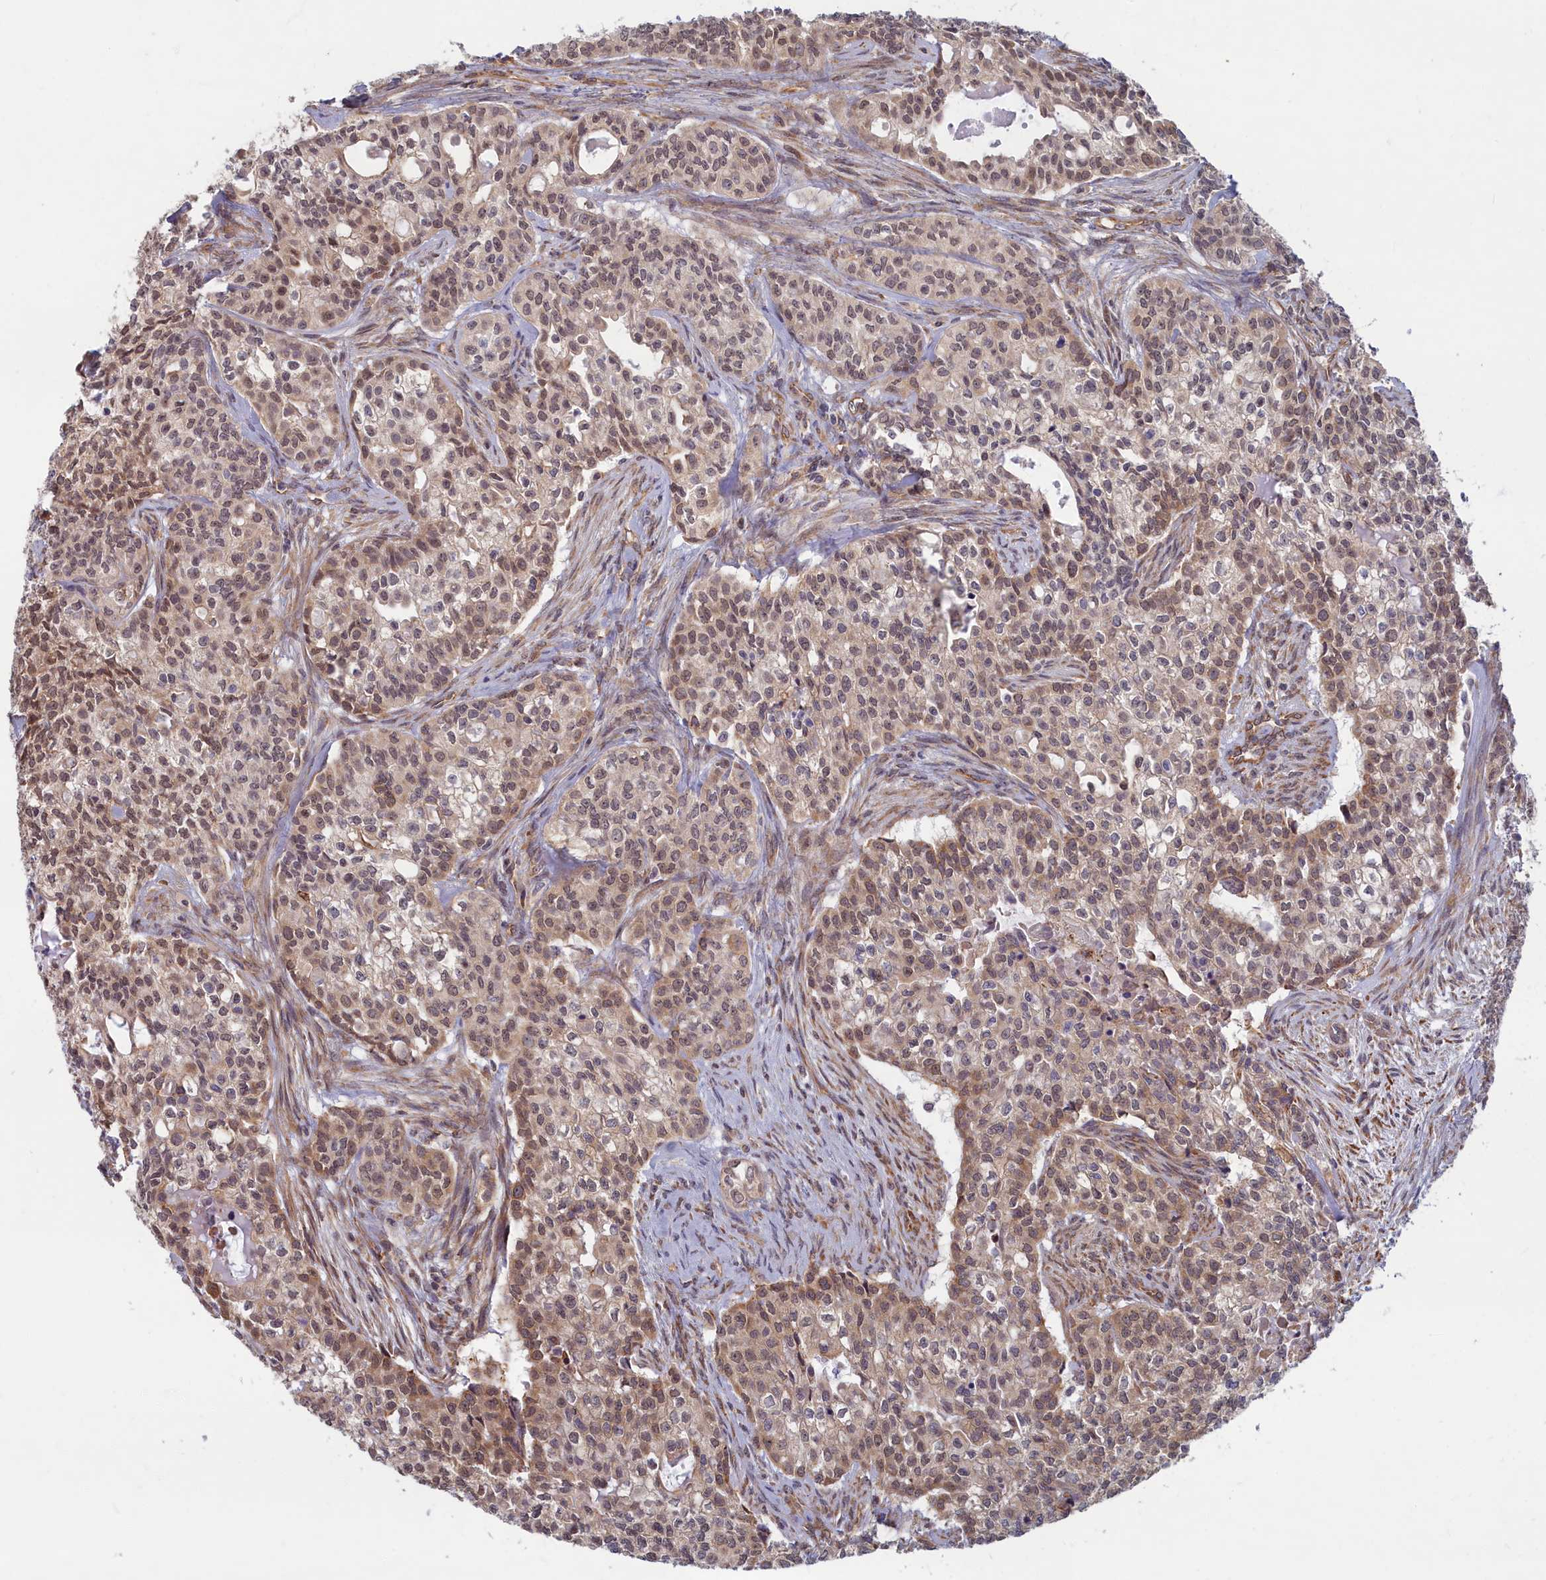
{"staining": {"intensity": "weak", "quantity": "25%-75%", "location": "cytoplasmic/membranous,nuclear"}, "tissue": "head and neck cancer", "cell_type": "Tumor cells", "image_type": "cancer", "snomed": [{"axis": "morphology", "description": "Adenocarcinoma, NOS"}, {"axis": "topography", "description": "Head-Neck"}], "caption": "The photomicrograph exhibits a brown stain indicating the presence of a protein in the cytoplasmic/membranous and nuclear of tumor cells in head and neck cancer.", "gene": "MAK16", "patient": {"sex": "male", "age": 81}}